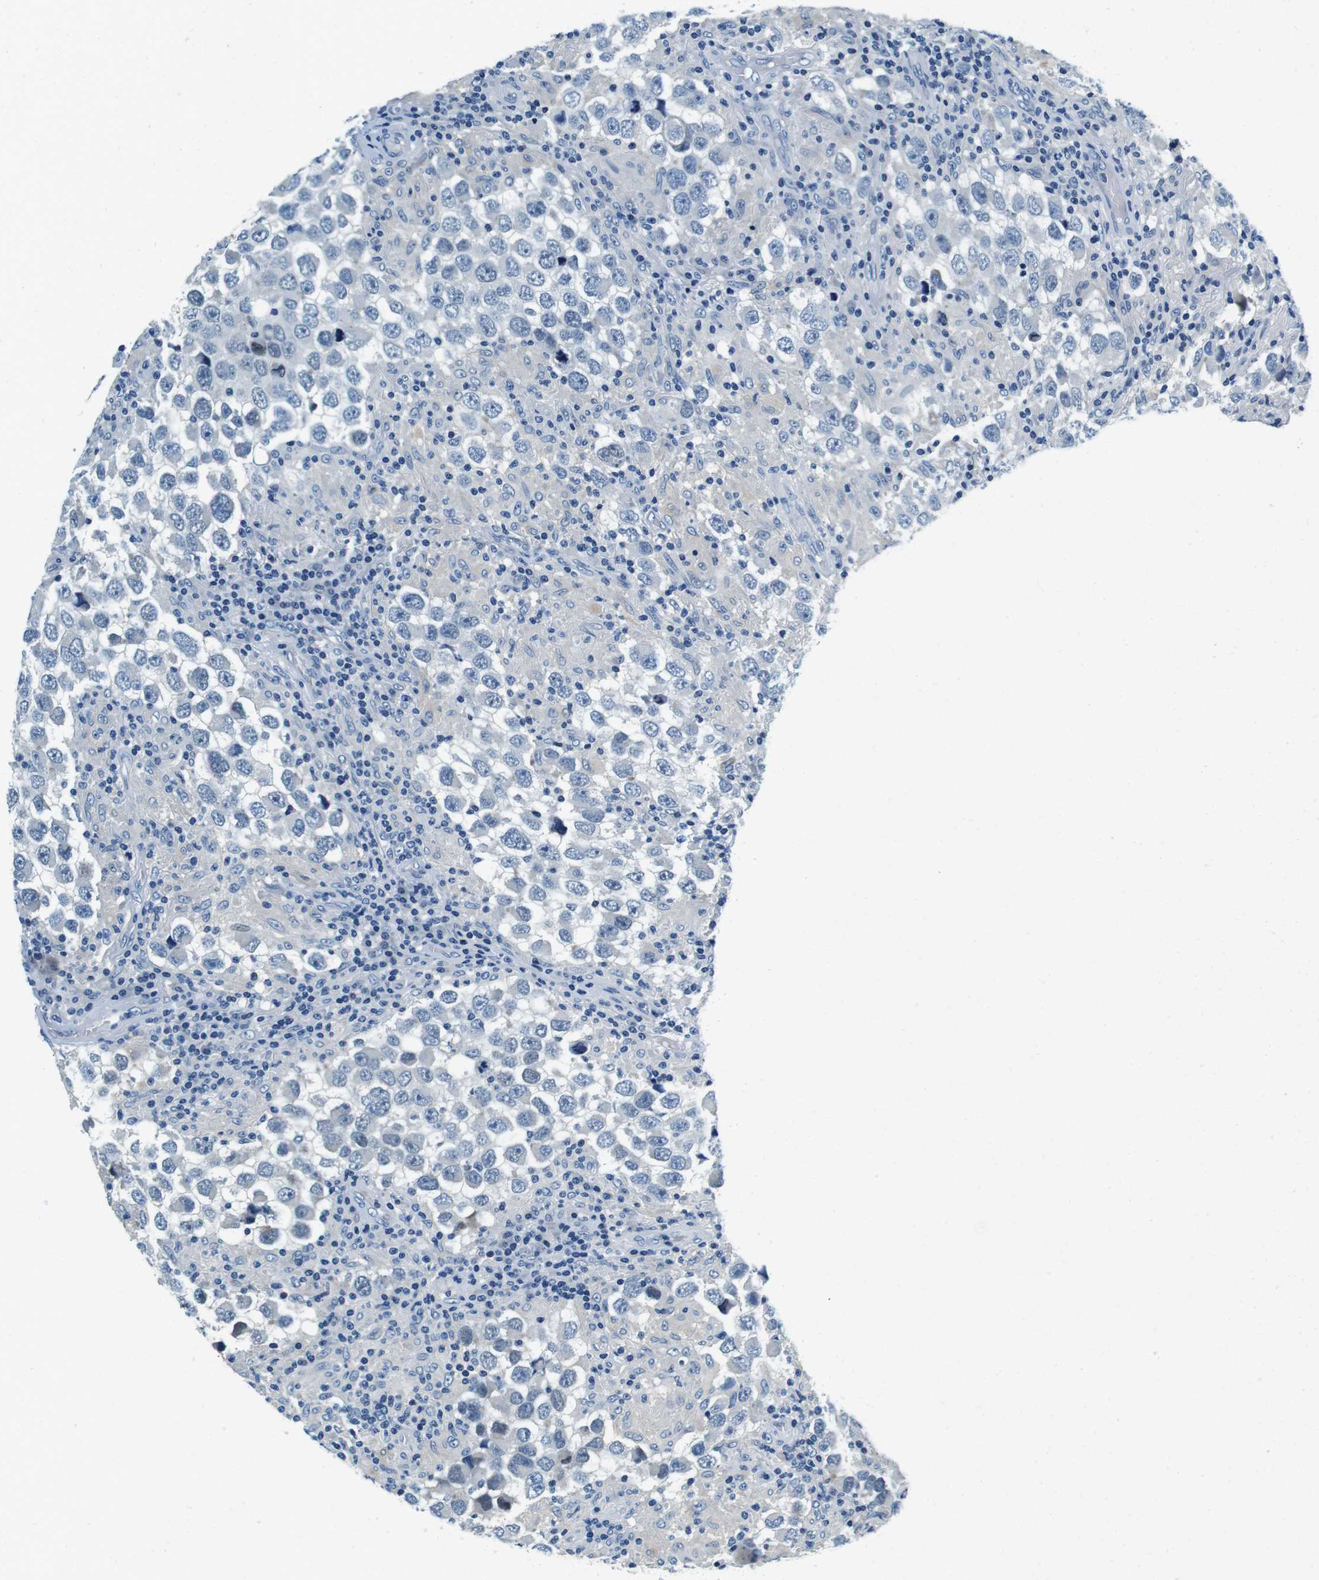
{"staining": {"intensity": "negative", "quantity": "none", "location": "none"}, "tissue": "testis cancer", "cell_type": "Tumor cells", "image_type": "cancer", "snomed": [{"axis": "morphology", "description": "Carcinoma, Embryonal, NOS"}, {"axis": "topography", "description": "Testis"}], "caption": "Micrograph shows no protein expression in tumor cells of testis cancer (embryonal carcinoma) tissue.", "gene": "KCNJ5", "patient": {"sex": "male", "age": 21}}